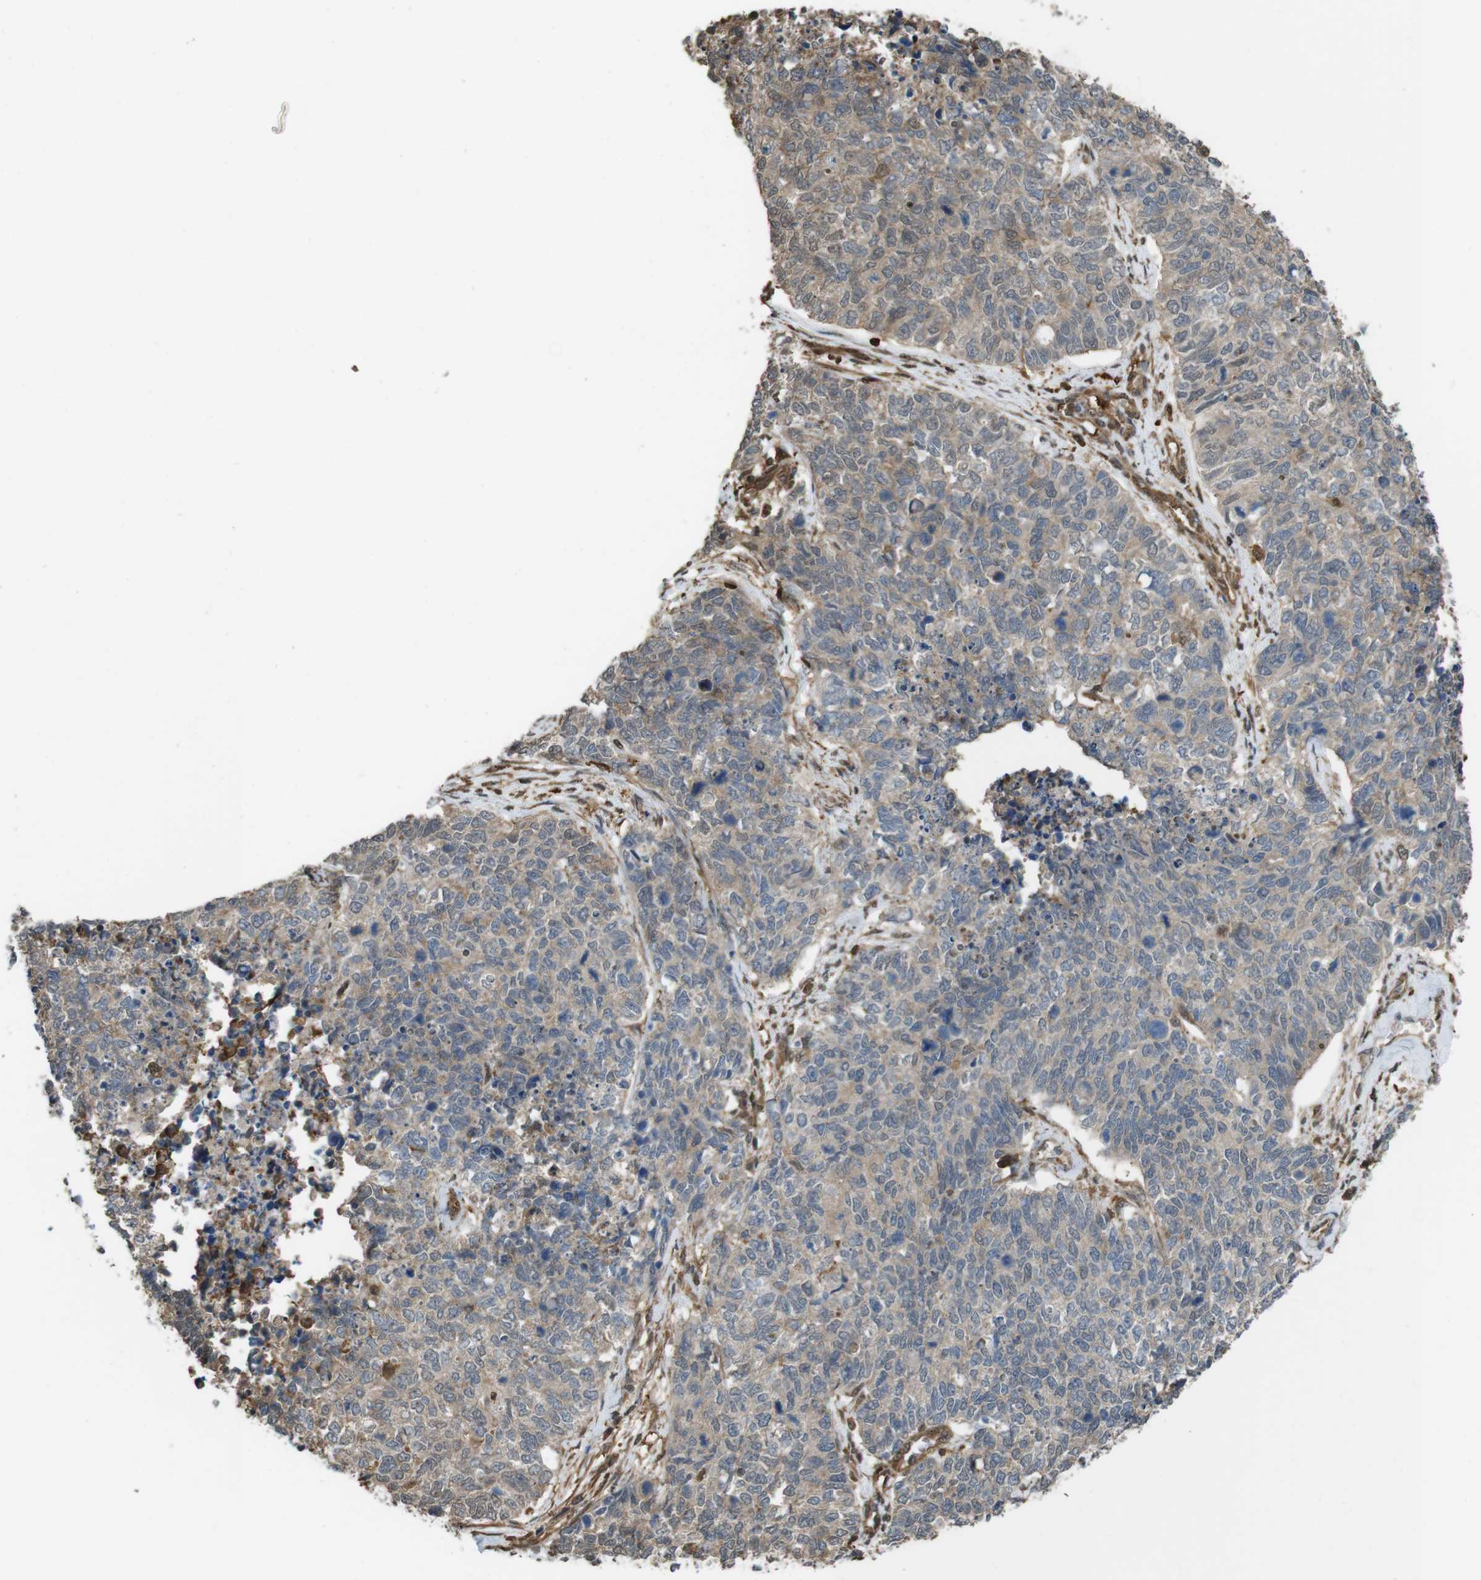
{"staining": {"intensity": "moderate", "quantity": ">75%", "location": "cytoplasmic/membranous"}, "tissue": "cervical cancer", "cell_type": "Tumor cells", "image_type": "cancer", "snomed": [{"axis": "morphology", "description": "Squamous cell carcinoma, NOS"}, {"axis": "topography", "description": "Cervix"}], "caption": "Immunohistochemistry photomicrograph of human cervical squamous cell carcinoma stained for a protein (brown), which reveals medium levels of moderate cytoplasmic/membranous staining in about >75% of tumor cells.", "gene": "ARHGDIA", "patient": {"sex": "female", "age": 63}}